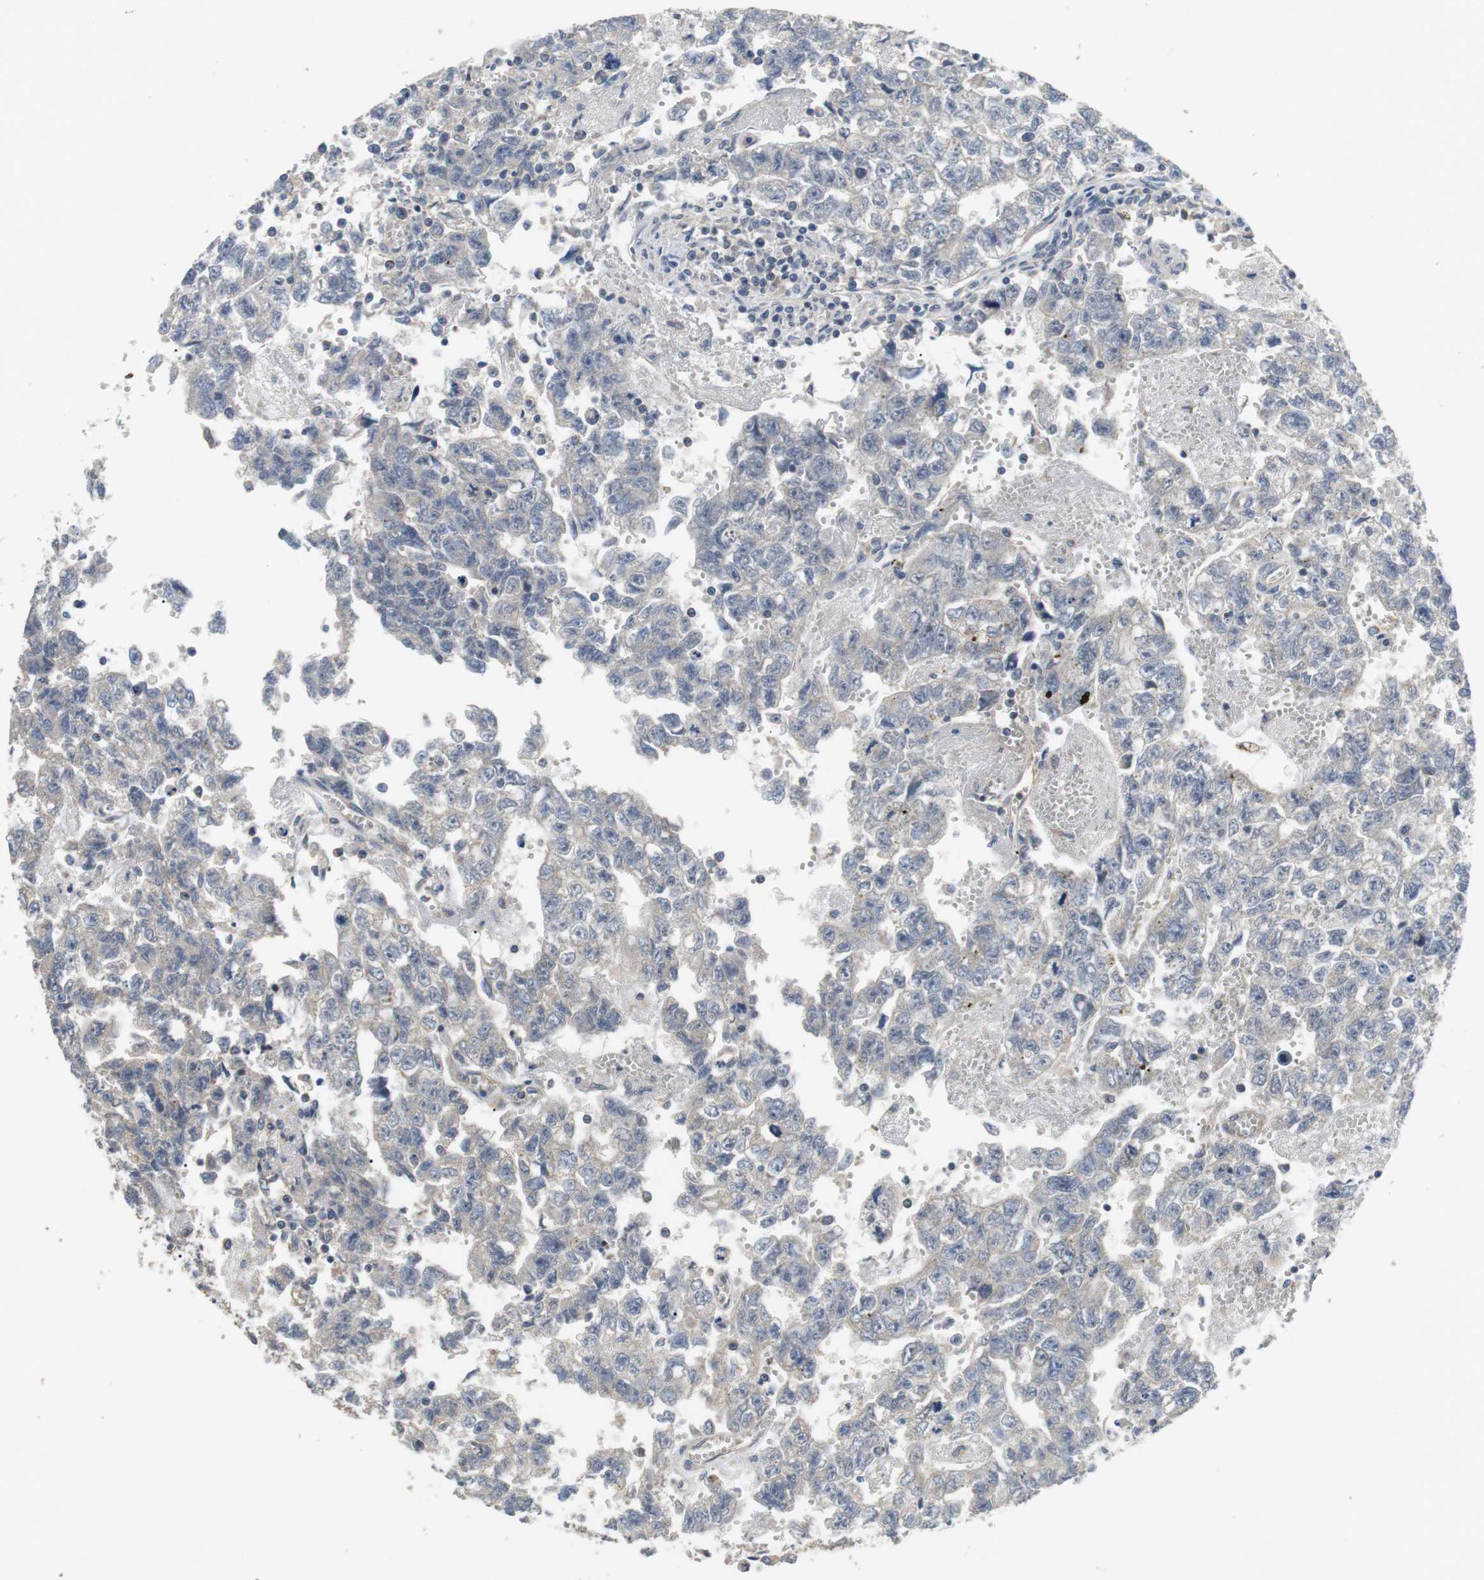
{"staining": {"intensity": "negative", "quantity": "none", "location": "none"}, "tissue": "testis cancer", "cell_type": "Tumor cells", "image_type": "cancer", "snomed": [{"axis": "morphology", "description": "Seminoma, NOS"}, {"axis": "morphology", "description": "Carcinoma, Embryonal, NOS"}, {"axis": "topography", "description": "Testis"}], "caption": "This is an IHC histopathology image of testis cancer (embryonal carcinoma). There is no expression in tumor cells.", "gene": "ADGRL3", "patient": {"sex": "male", "age": 38}}